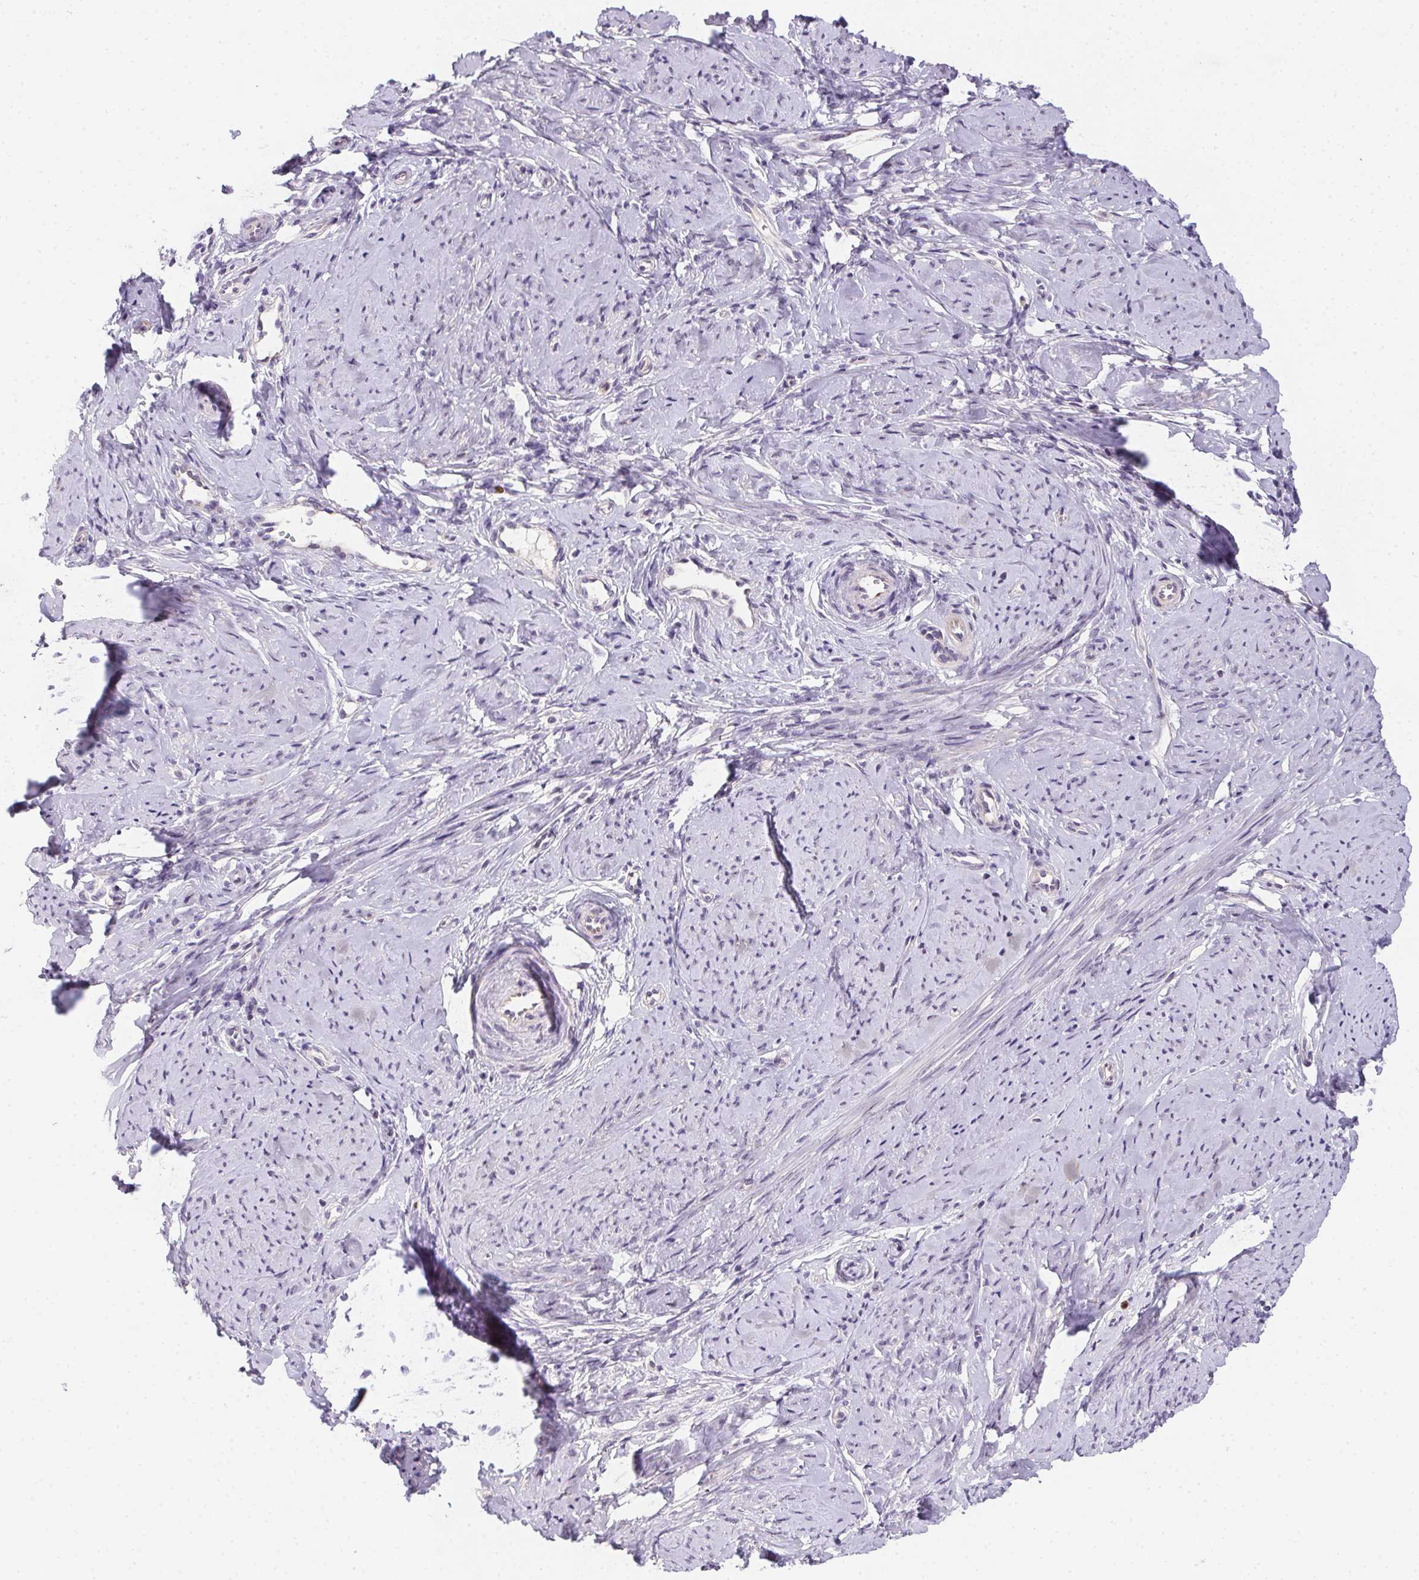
{"staining": {"intensity": "weak", "quantity": "25%-75%", "location": "cytoplasmic/membranous"}, "tissue": "smooth muscle", "cell_type": "Smooth muscle cells", "image_type": "normal", "snomed": [{"axis": "morphology", "description": "Normal tissue, NOS"}, {"axis": "topography", "description": "Smooth muscle"}], "caption": "This is an image of immunohistochemistry staining of benign smooth muscle, which shows weak staining in the cytoplasmic/membranous of smooth muscle cells.", "gene": "HELLS", "patient": {"sex": "female", "age": 48}}